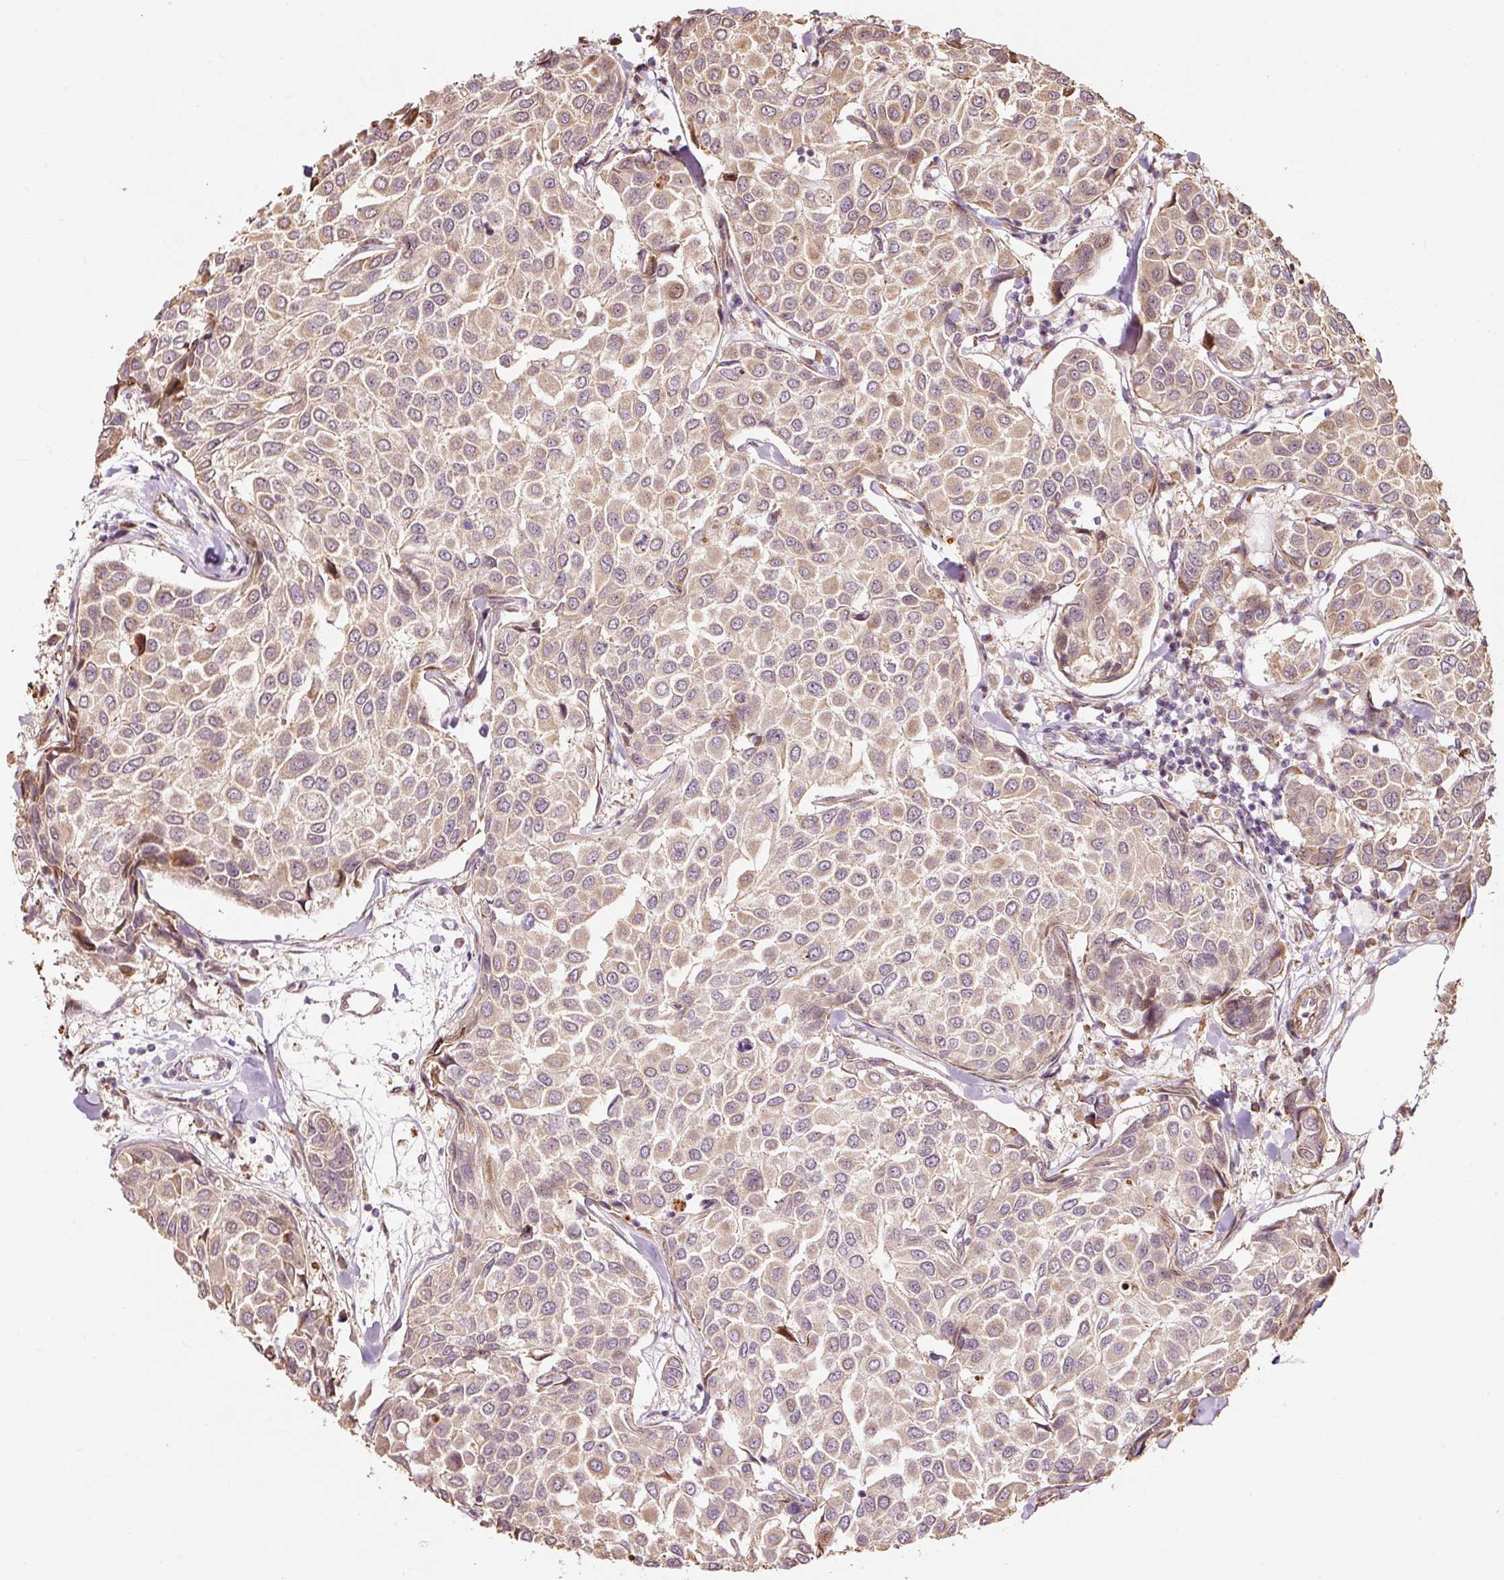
{"staining": {"intensity": "weak", "quantity": ">75%", "location": "cytoplasmic/membranous"}, "tissue": "breast cancer", "cell_type": "Tumor cells", "image_type": "cancer", "snomed": [{"axis": "morphology", "description": "Duct carcinoma"}, {"axis": "topography", "description": "Breast"}], "caption": "An image of human invasive ductal carcinoma (breast) stained for a protein exhibits weak cytoplasmic/membranous brown staining in tumor cells.", "gene": "ETF1", "patient": {"sex": "female", "age": 55}}